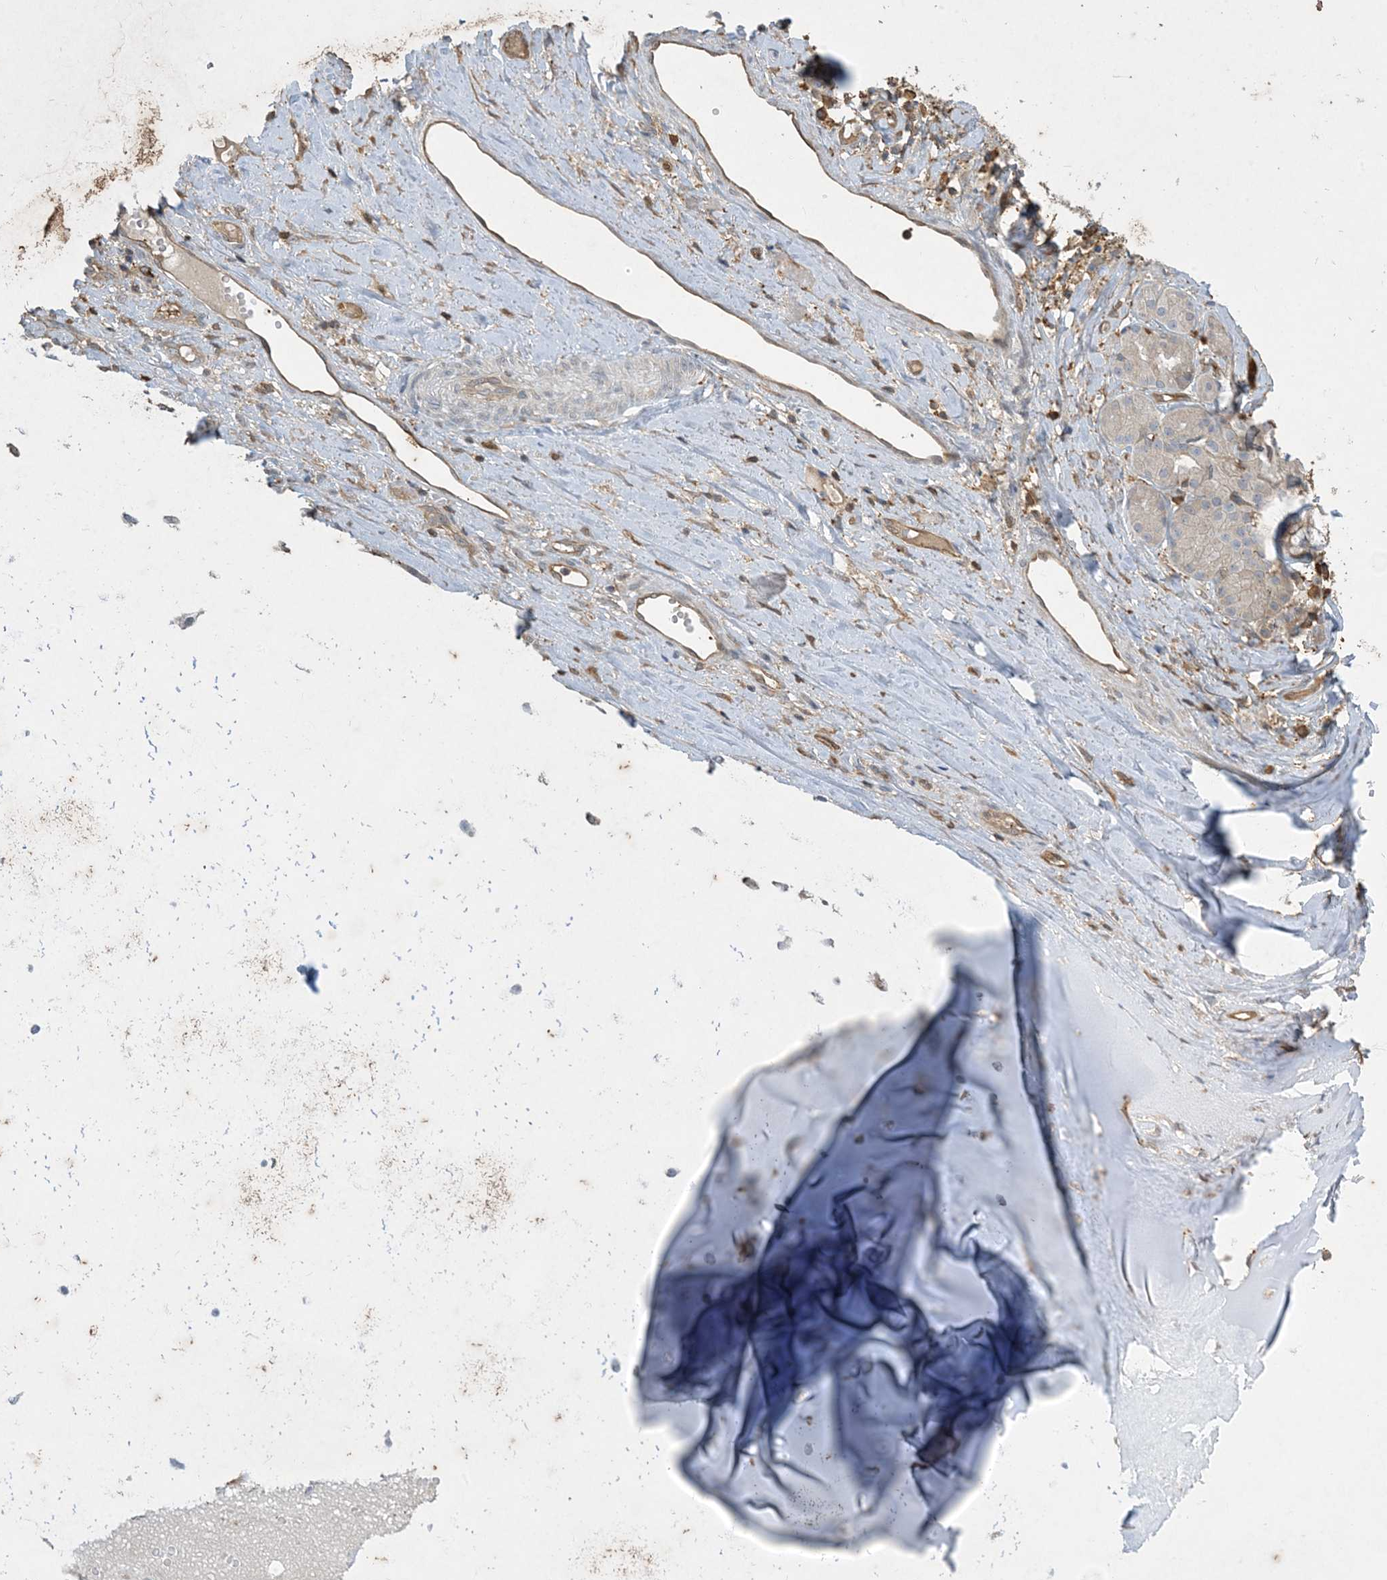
{"staining": {"intensity": "negative", "quantity": "none", "location": "none"}, "tissue": "adipose tissue", "cell_type": "Adipocytes", "image_type": "normal", "snomed": [{"axis": "morphology", "description": "Normal tissue, NOS"}, {"axis": "morphology", "description": "Basal cell carcinoma"}, {"axis": "topography", "description": "Cartilage tissue"}, {"axis": "topography", "description": "Nasopharynx"}, {"axis": "topography", "description": "Oral tissue"}], "caption": "There is no significant positivity in adipocytes of adipose tissue. (DAB immunohistochemistry visualized using brightfield microscopy, high magnification).", "gene": "TMSB4X", "patient": {"sex": "female", "age": 77}}